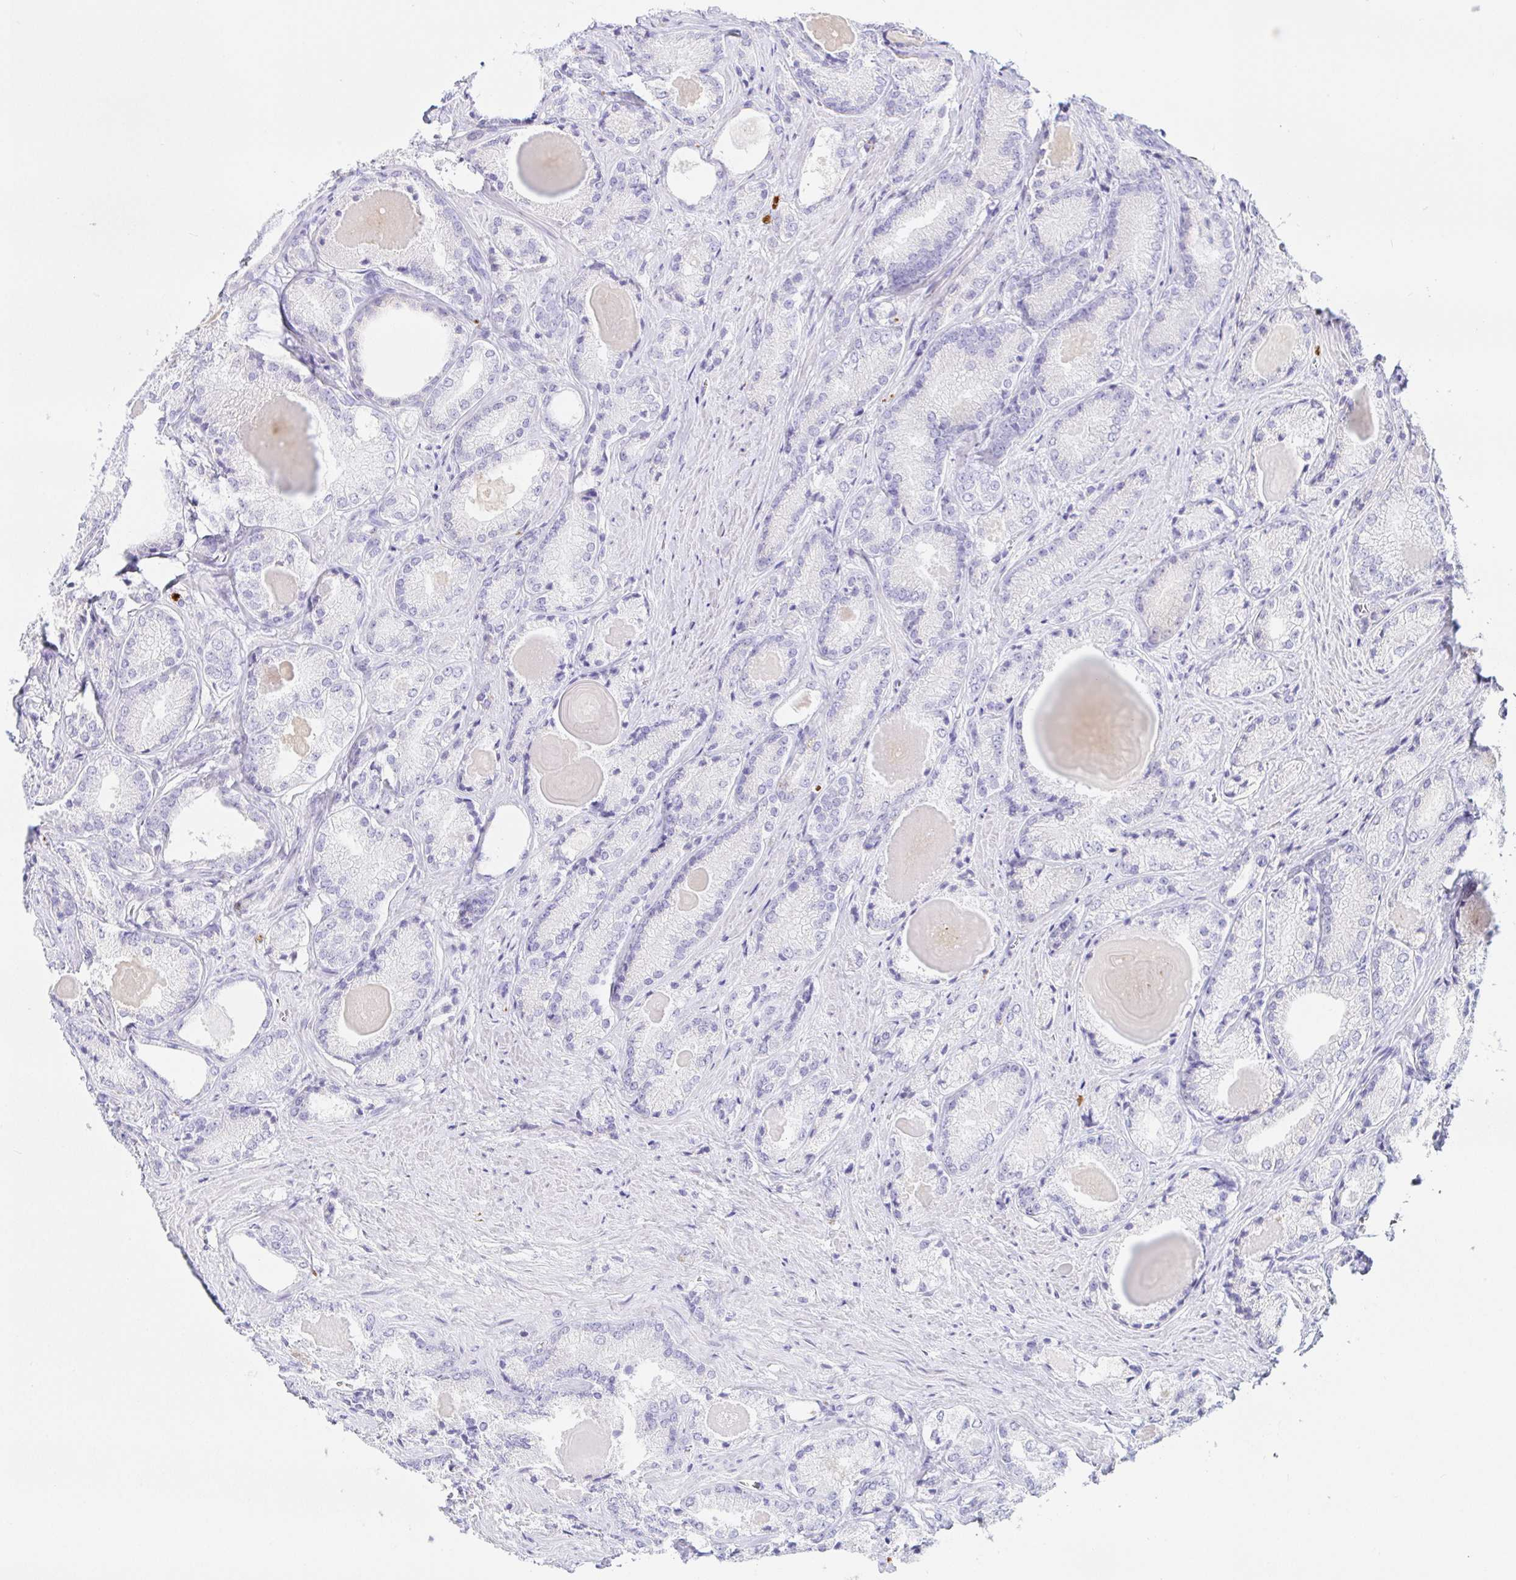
{"staining": {"intensity": "negative", "quantity": "none", "location": "none"}, "tissue": "prostate cancer", "cell_type": "Tumor cells", "image_type": "cancer", "snomed": [{"axis": "morphology", "description": "Adenocarcinoma, NOS"}, {"axis": "morphology", "description": "Adenocarcinoma, Low grade"}, {"axis": "topography", "description": "Prostate"}], "caption": "Tumor cells show no significant protein positivity in prostate adenocarcinoma (low-grade). (DAB immunohistochemistry (IHC) with hematoxylin counter stain).", "gene": "PAX8", "patient": {"sex": "male", "age": 68}}